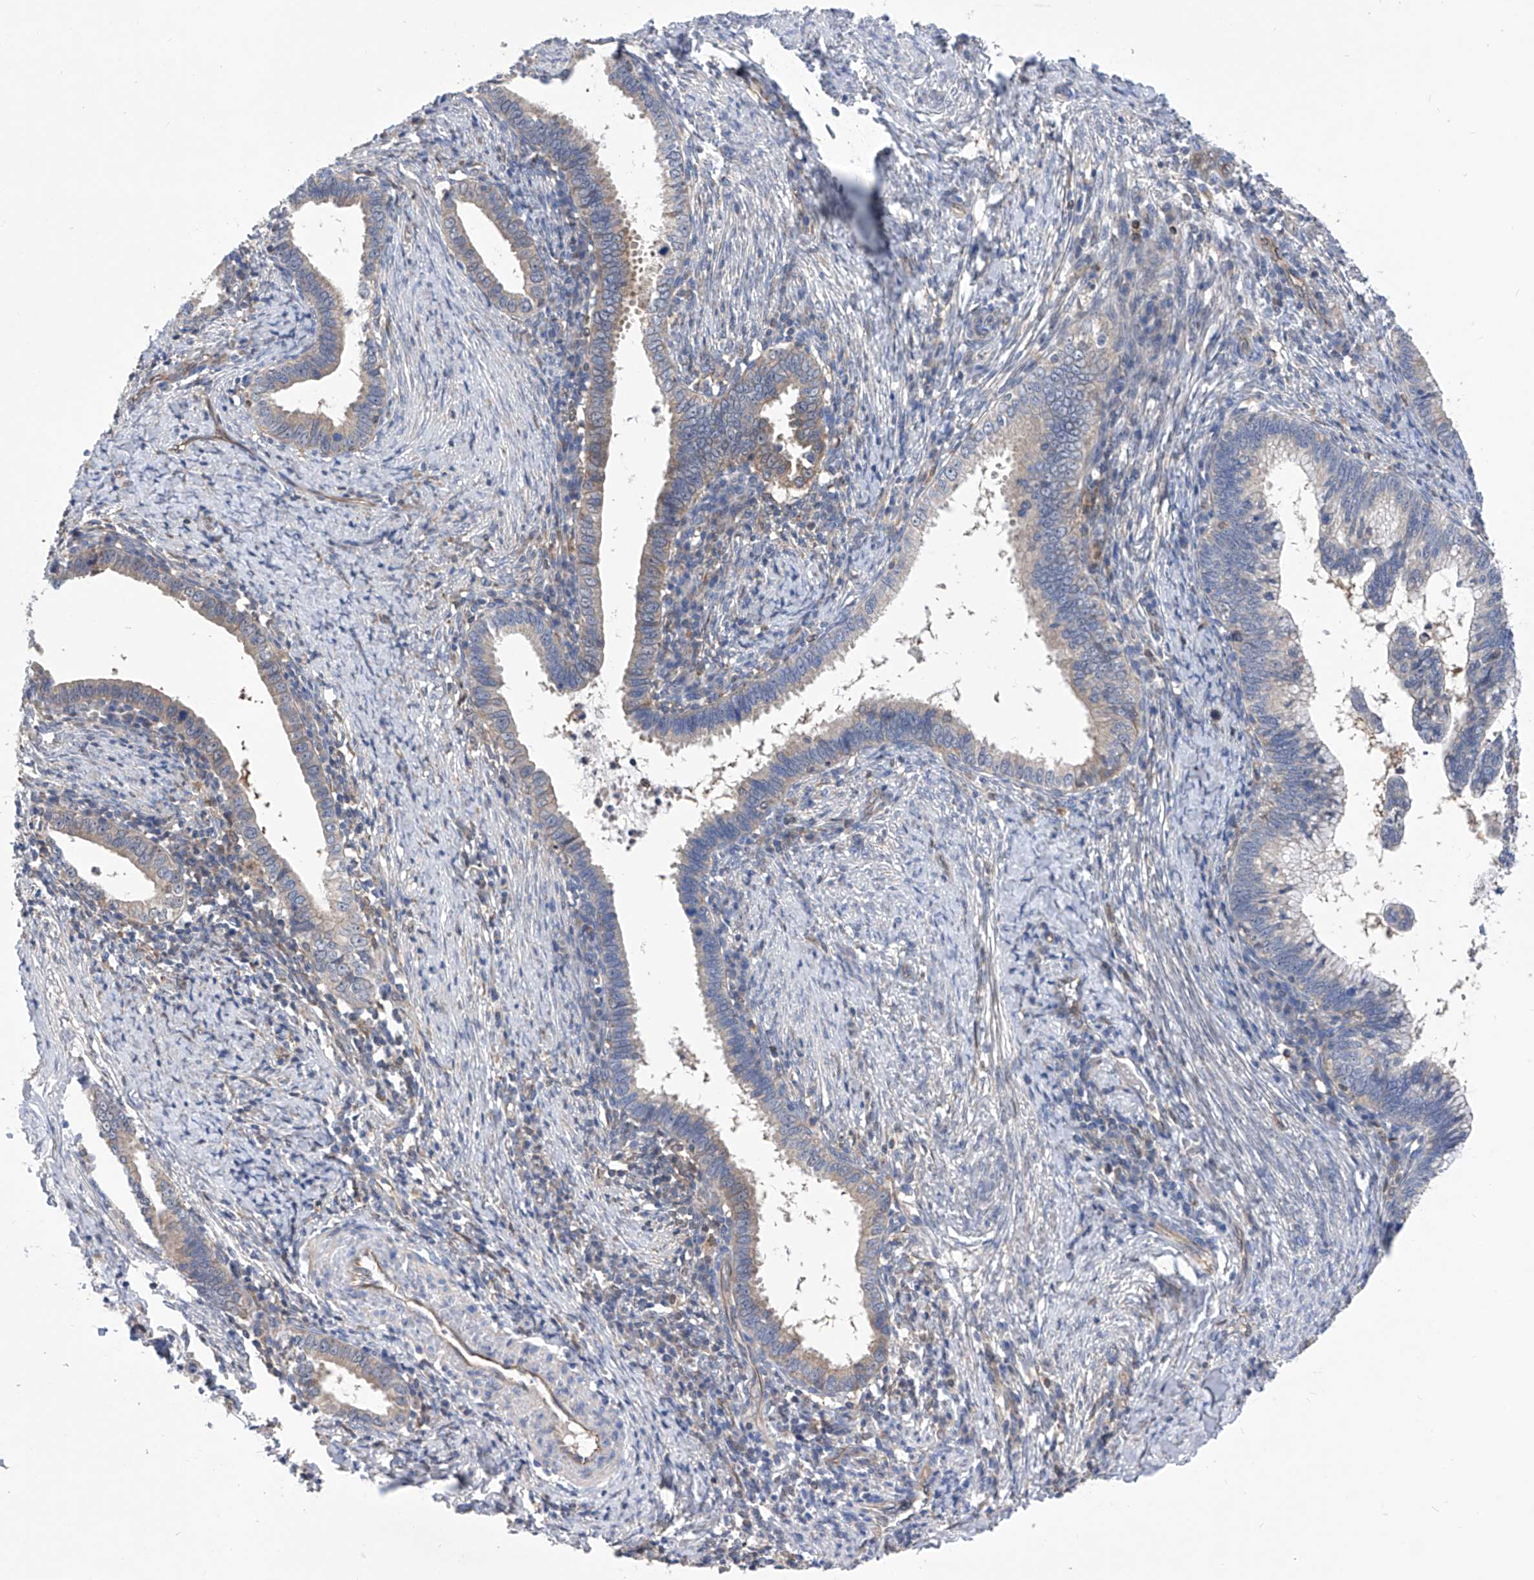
{"staining": {"intensity": "weak", "quantity": "25%-75%", "location": "cytoplasmic/membranous"}, "tissue": "cervical cancer", "cell_type": "Tumor cells", "image_type": "cancer", "snomed": [{"axis": "morphology", "description": "Adenocarcinoma, NOS"}, {"axis": "topography", "description": "Cervix"}], "caption": "Human cervical cancer stained for a protein (brown) shows weak cytoplasmic/membranous positive expression in approximately 25%-75% of tumor cells.", "gene": "SPATA20", "patient": {"sex": "female", "age": 36}}